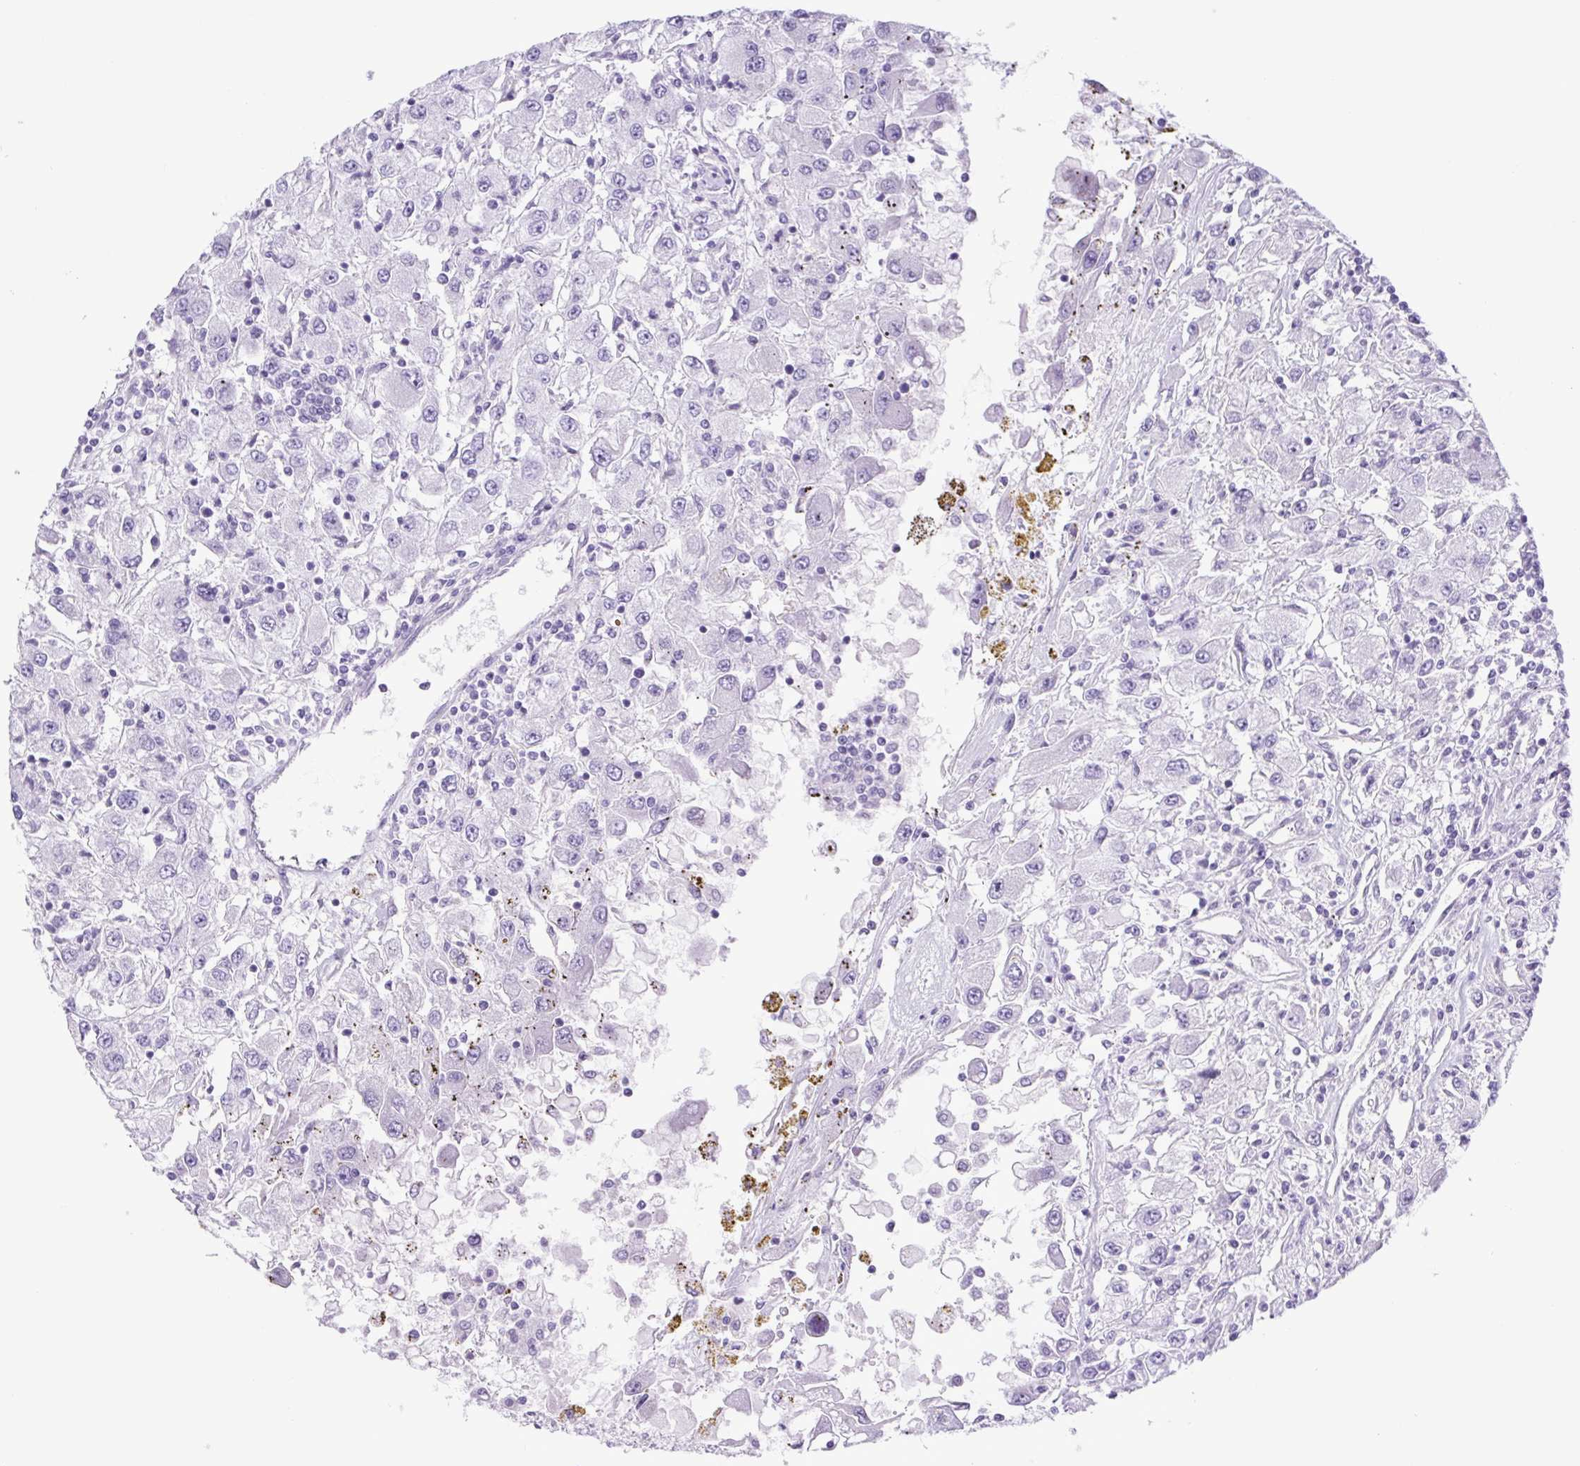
{"staining": {"intensity": "negative", "quantity": "none", "location": "none"}, "tissue": "renal cancer", "cell_type": "Tumor cells", "image_type": "cancer", "snomed": [{"axis": "morphology", "description": "Adenocarcinoma, NOS"}, {"axis": "topography", "description": "Kidney"}], "caption": "The photomicrograph demonstrates no significant staining in tumor cells of adenocarcinoma (renal).", "gene": "CDSN", "patient": {"sex": "female", "age": 67}}